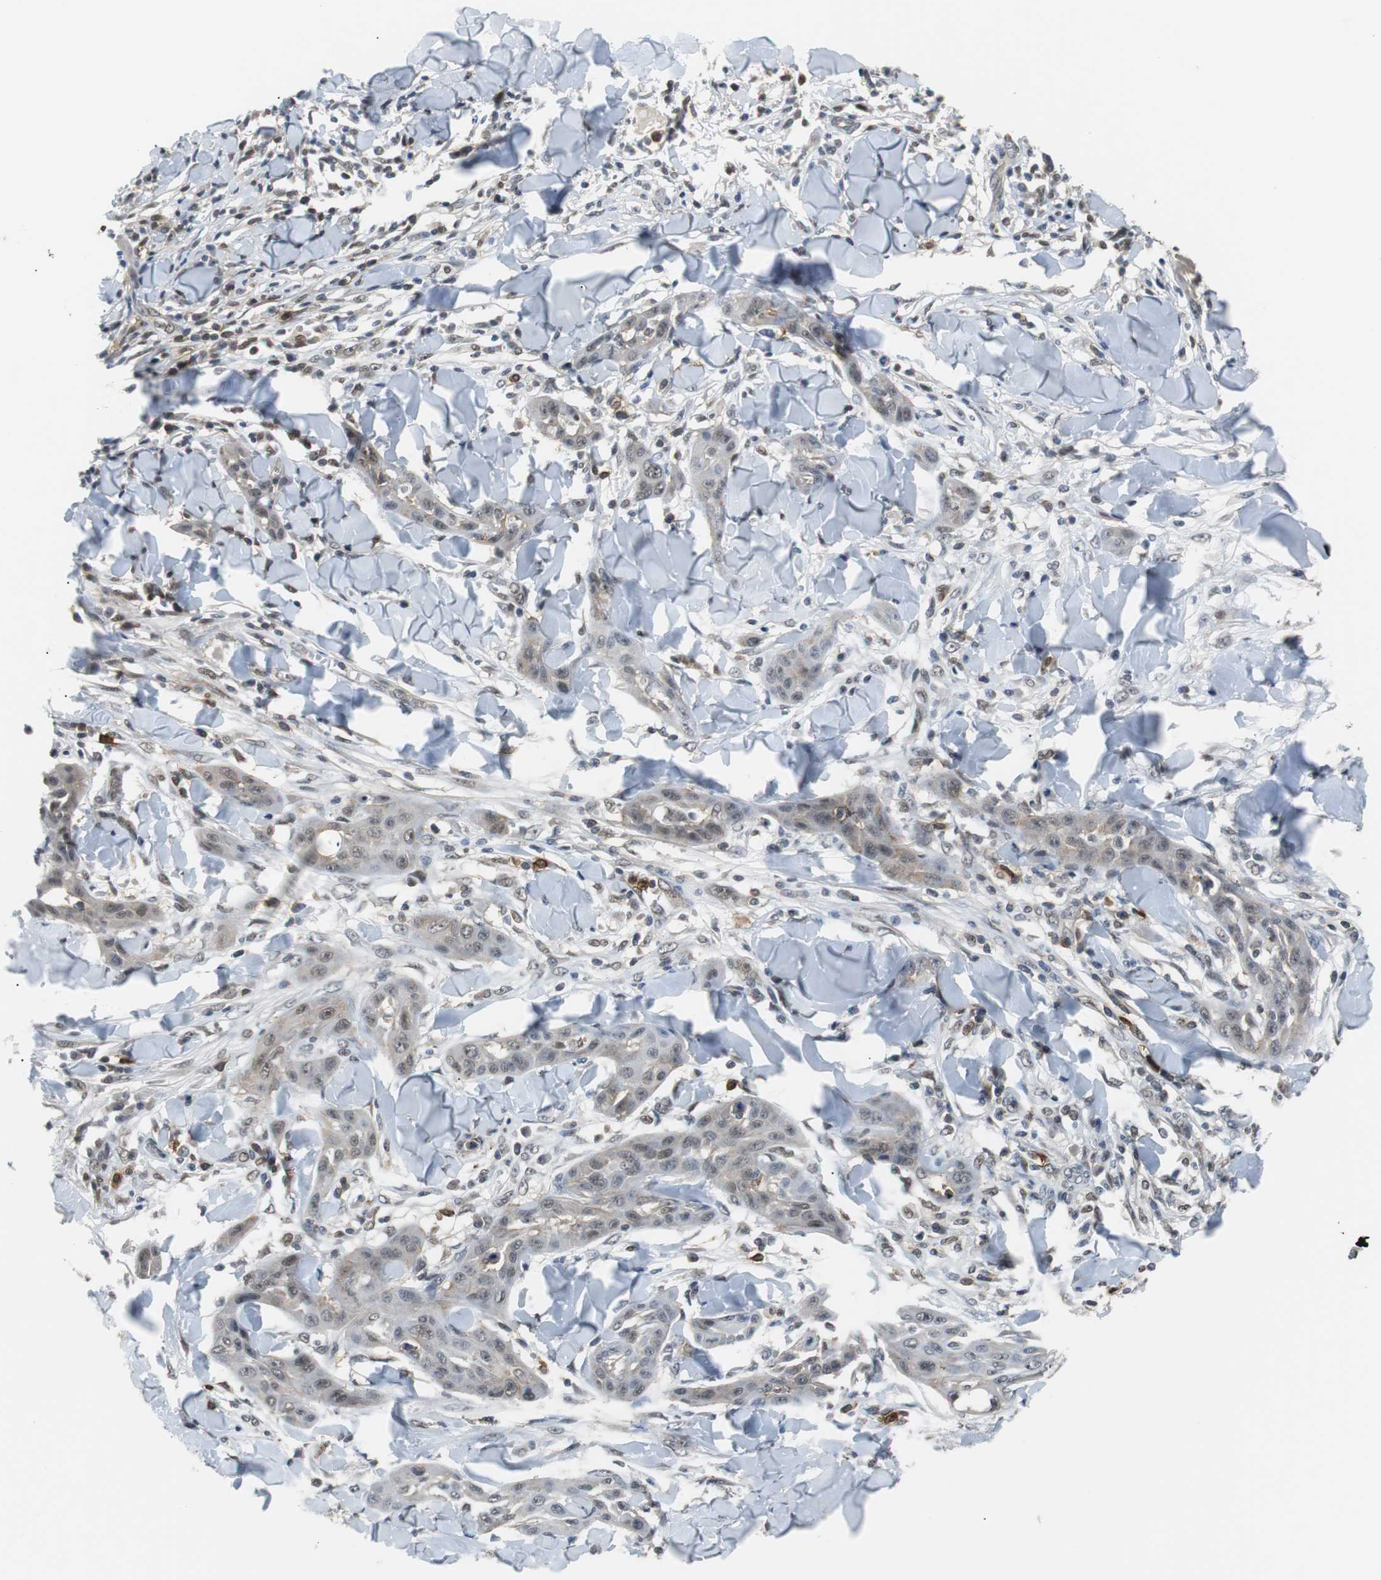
{"staining": {"intensity": "weak", "quantity": "25%-75%", "location": "cytoplasmic/membranous,nuclear"}, "tissue": "skin cancer", "cell_type": "Tumor cells", "image_type": "cancer", "snomed": [{"axis": "morphology", "description": "Squamous cell carcinoma, NOS"}, {"axis": "topography", "description": "Skin"}], "caption": "Immunohistochemical staining of squamous cell carcinoma (skin) exhibits low levels of weak cytoplasmic/membranous and nuclear protein expression in about 25%-75% of tumor cells. The staining was performed using DAB to visualize the protein expression in brown, while the nuclei were stained in blue with hematoxylin (Magnification: 20x).", "gene": "SIRT1", "patient": {"sex": "male", "age": 24}}